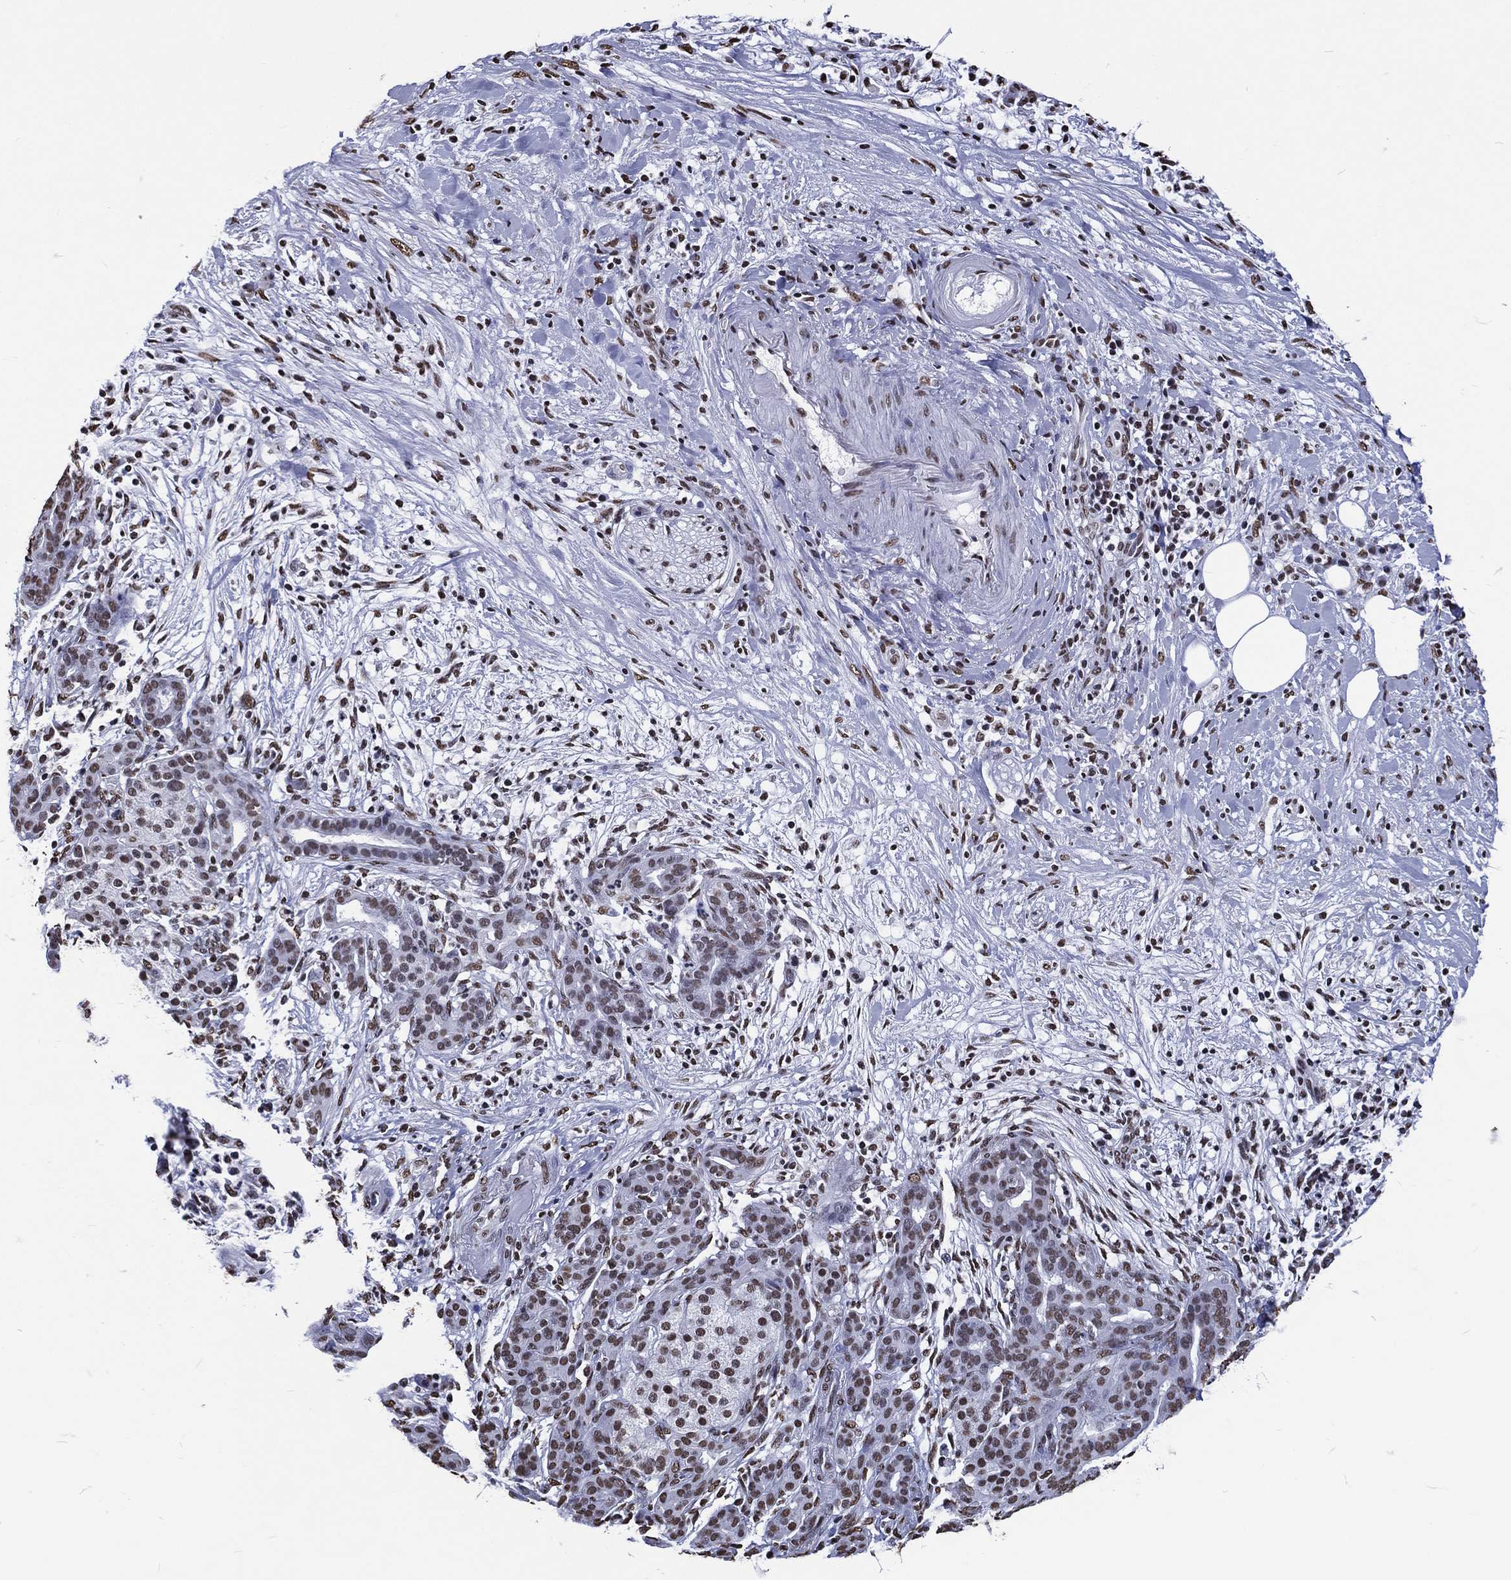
{"staining": {"intensity": "strong", "quantity": "25%-75%", "location": "nuclear"}, "tissue": "pancreatic cancer", "cell_type": "Tumor cells", "image_type": "cancer", "snomed": [{"axis": "morphology", "description": "Adenocarcinoma, NOS"}, {"axis": "topography", "description": "Pancreas"}], "caption": "Pancreatic adenocarcinoma stained with a brown dye shows strong nuclear positive positivity in approximately 25%-75% of tumor cells.", "gene": "RETREG2", "patient": {"sex": "male", "age": 44}}